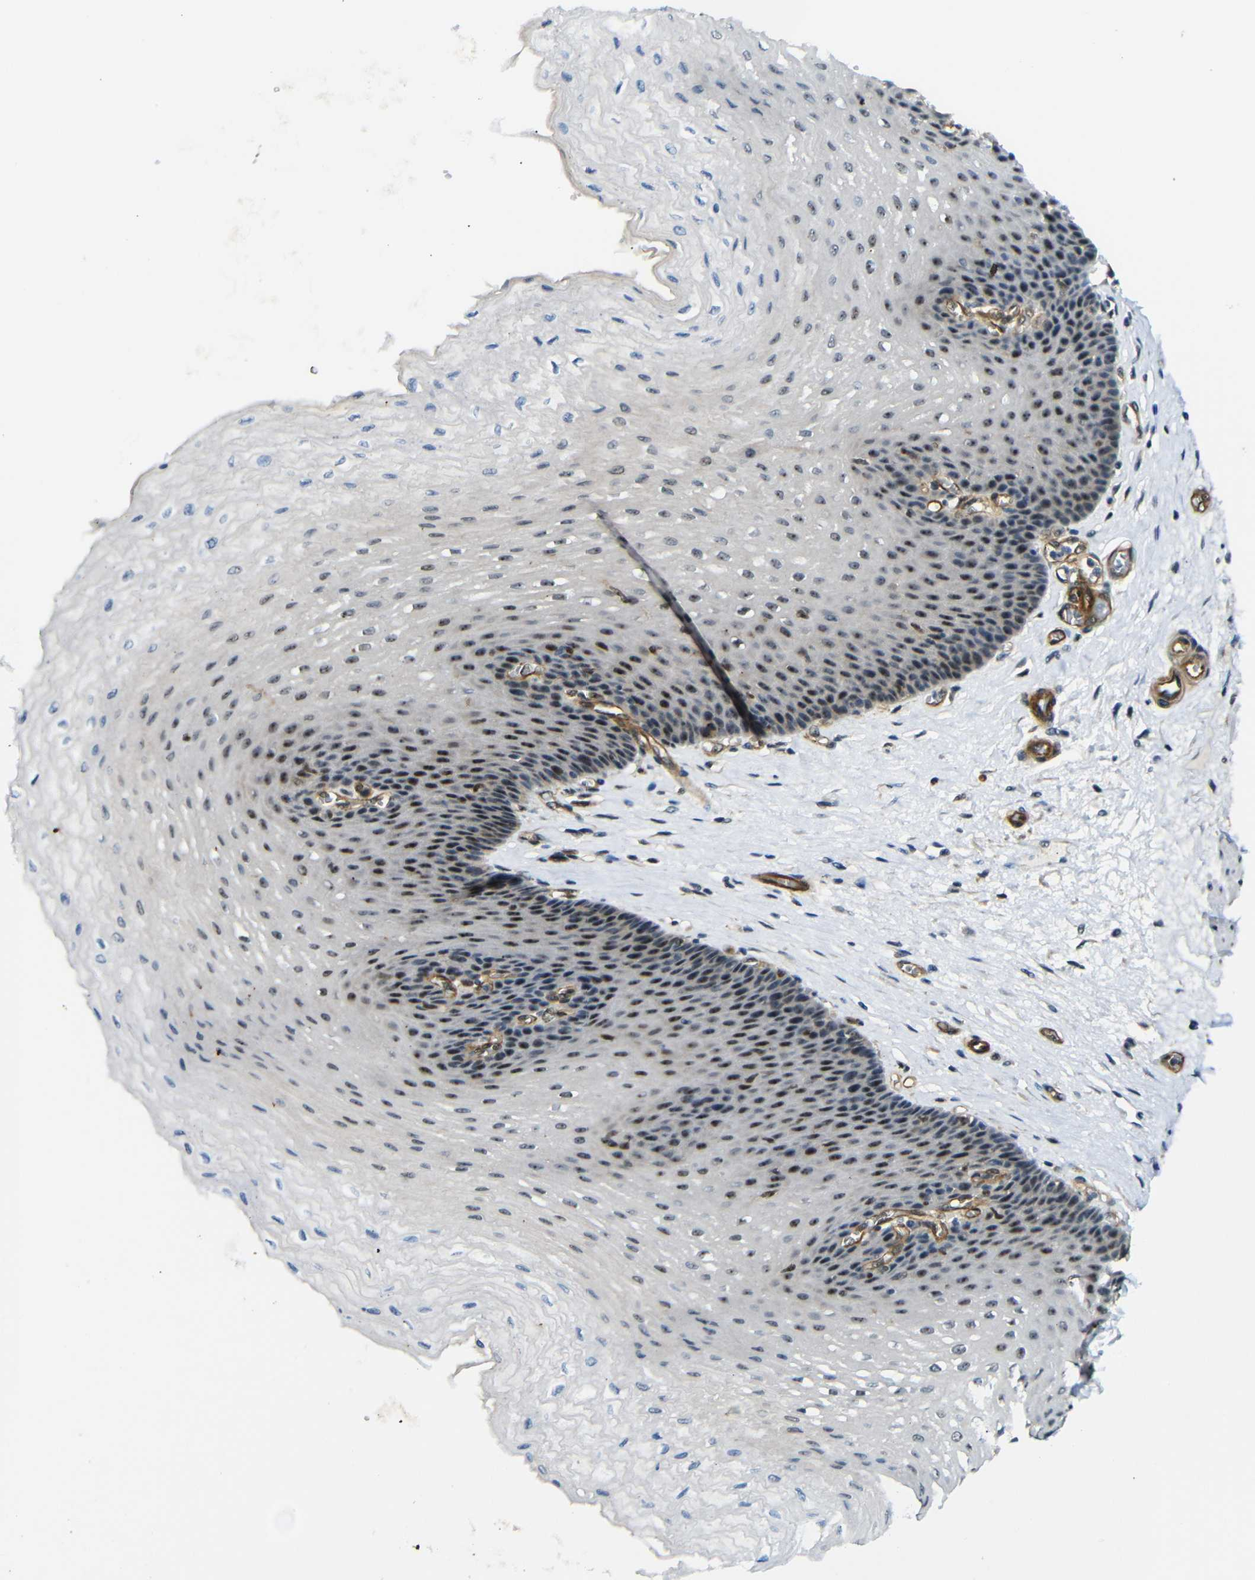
{"staining": {"intensity": "strong", "quantity": "25%-75%", "location": "nuclear"}, "tissue": "esophagus", "cell_type": "Squamous epithelial cells", "image_type": "normal", "snomed": [{"axis": "morphology", "description": "Normal tissue, NOS"}, {"axis": "topography", "description": "Esophagus"}], "caption": "A histopathology image of esophagus stained for a protein shows strong nuclear brown staining in squamous epithelial cells.", "gene": "PARN", "patient": {"sex": "female", "age": 72}}